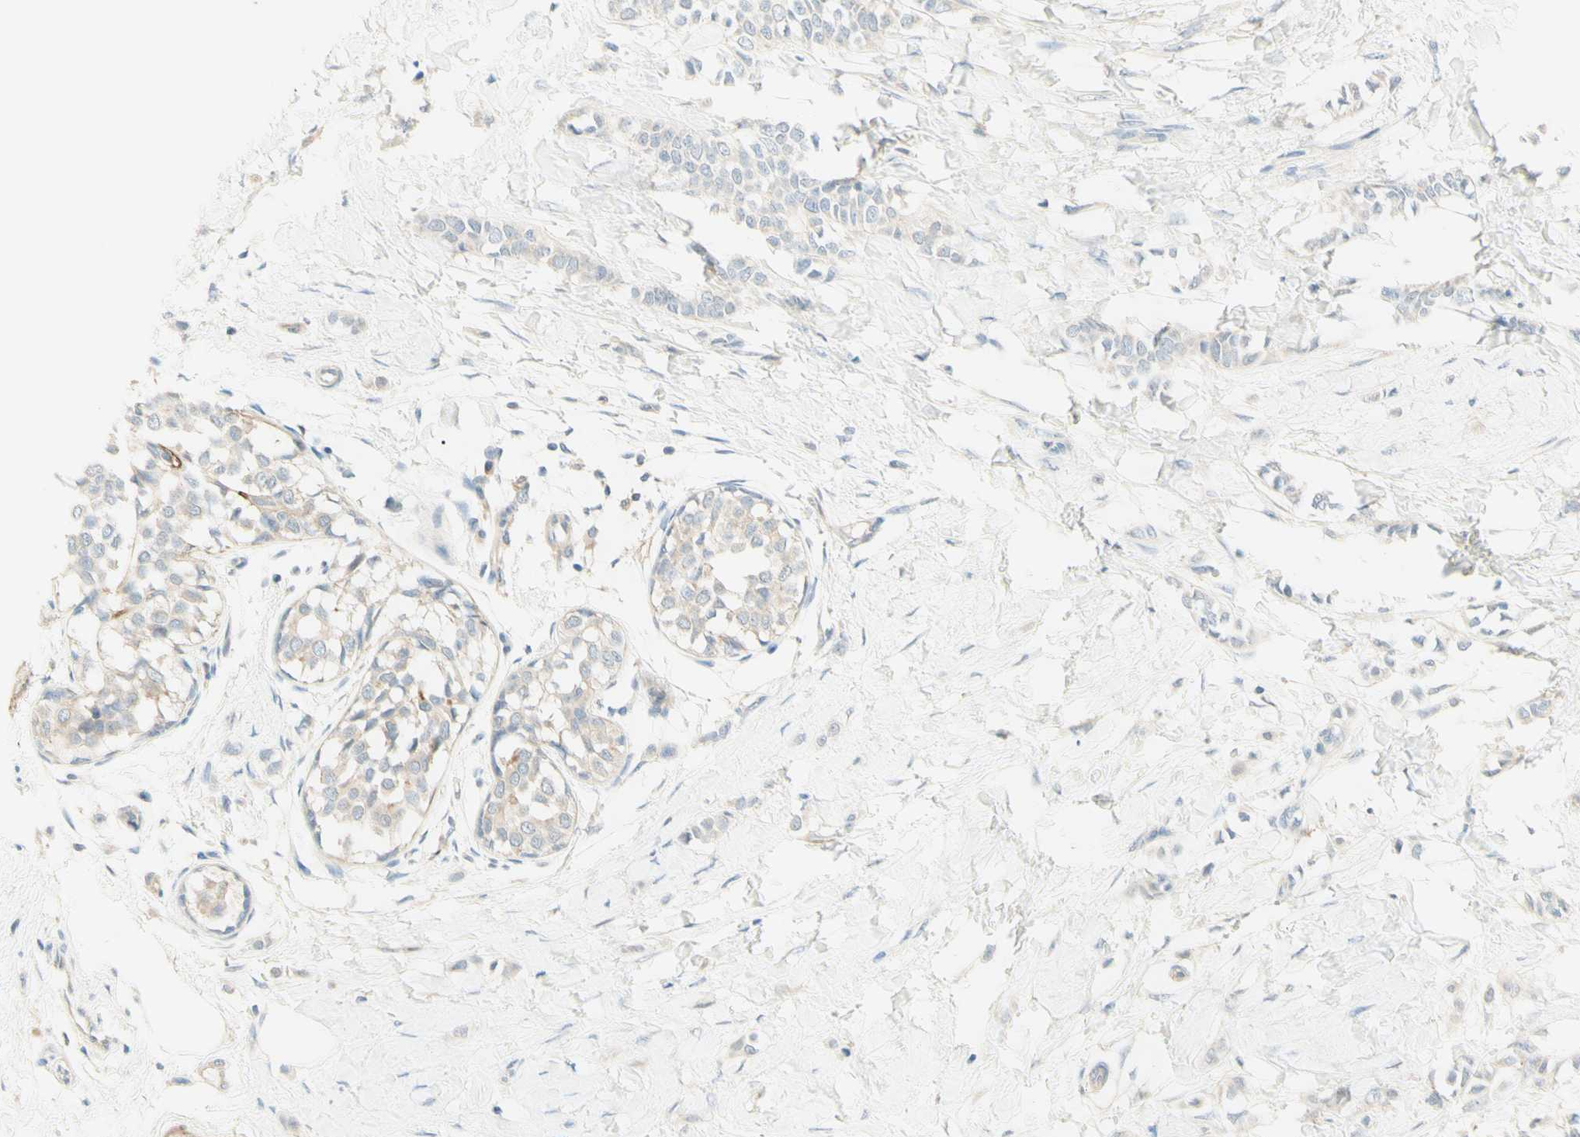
{"staining": {"intensity": "weak", "quantity": "<25%", "location": "cytoplasmic/membranous"}, "tissue": "breast cancer", "cell_type": "Tumor cells", "image_type": "cancer", "snomed": [{"axis": "morphology", "description": "Lobular carcinoma, in situ"}, {"axis": "morphology", "description": "Lobular carcinoma"}, {"axis": "topography", "description": "Breast"}], "caption": "A high-resolution micrograph shows immunohistochemistry (IHC) staining of breast cancer (lobular carcinoma in situ), which exhibits no significant expression in tumor cells.", "gene": "PROM1", "patient": {"sex": "female", "age": 41}}